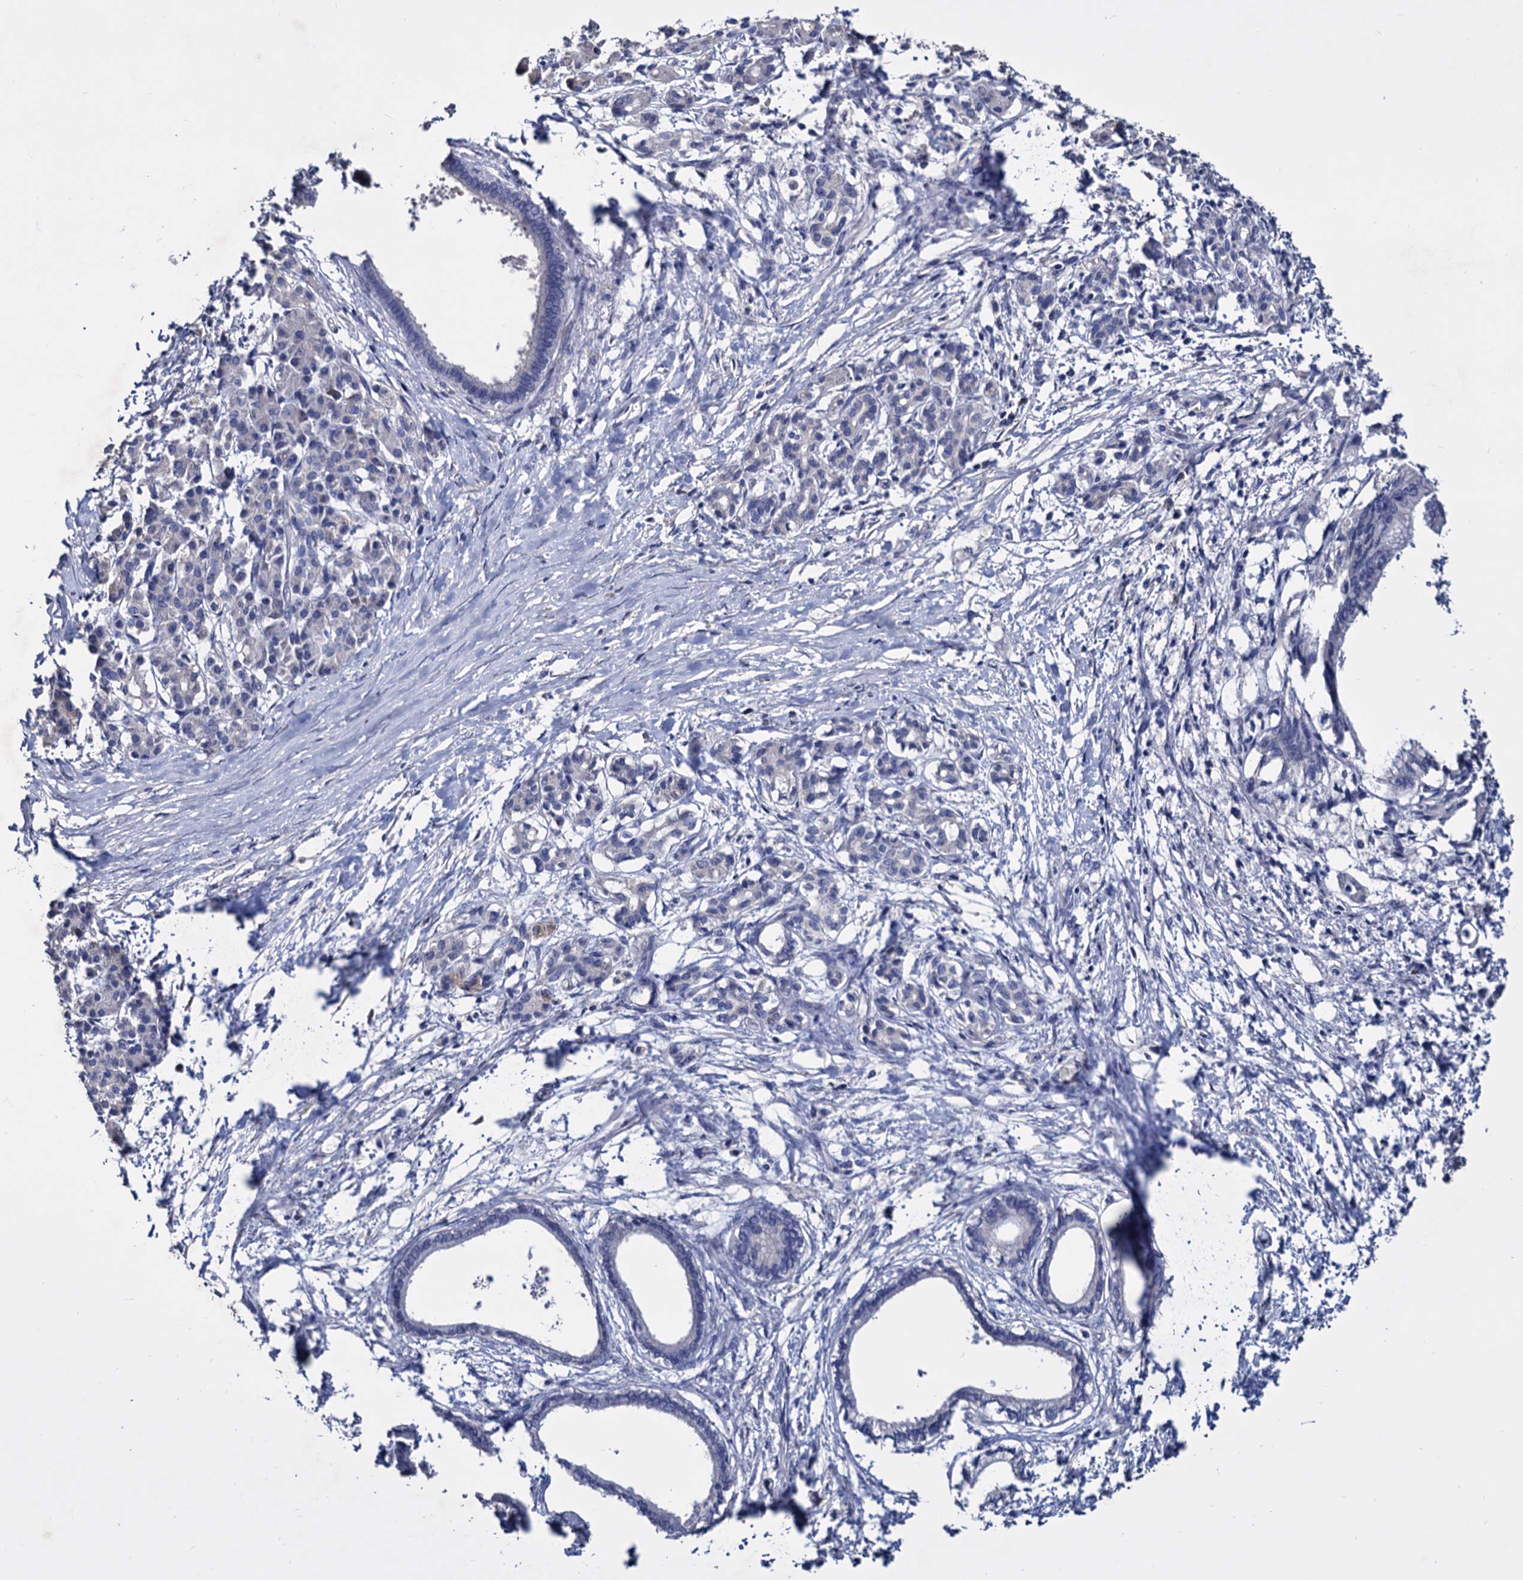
{"staining": {"intensity": "negative", "quantity": "none", "location": "none"}, "tissue": "pancreatic cancer", "cell_type": "Tumor cells", "image_type": "cancer", "snomed": [{"axis": "morphology", "description": "Adenocarcinoma, NOS"}, {"axis": "topography", "description": "Pancreas"}], "caption": "Immunohistochemistry of human pancreatic adenocarcinoma demonstrates no expression in tumor cells.", "gene": "NPAS4", "patient": {"sex": "female", "age": 55}}